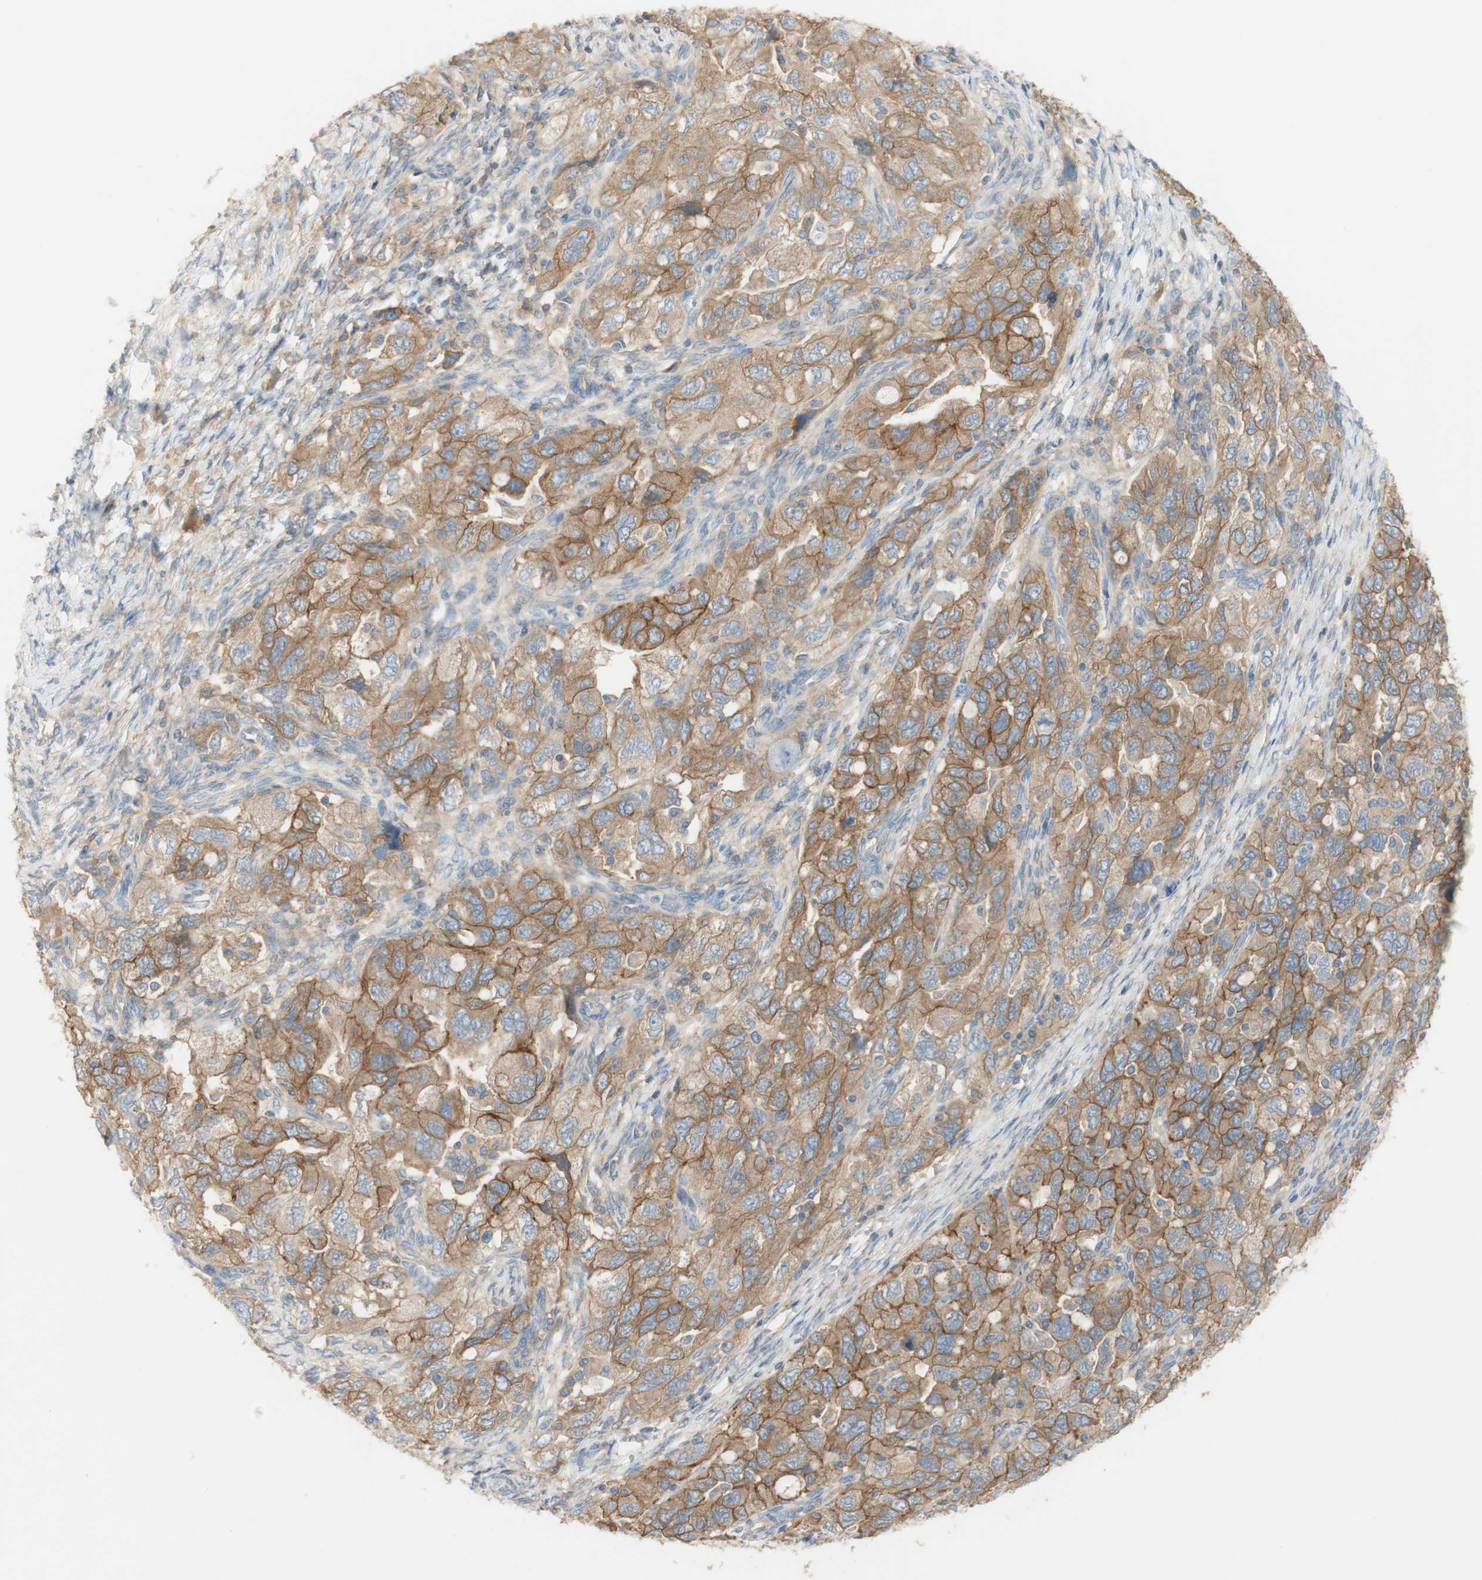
{"staining": {"intensity": "moderate", "quantity": ">75%", "location": "cytoplasmic/membranous"}, "tissue": "ovarian cancer", "cell_type": "Tumor cells", "image_type": "cancer", "snomed": [{"axis": "morphology", "description": "Carcinoma, NOS"}, {"axis": "morphology", "description": "Cystadenocarcinoma, serous, NOS"}, {"axis": "topography", "description": "Ovary"}], "caption": "Immunohistochemical staining of ovarian cancer (carcinoma) reveals medium levels of moderate cytoplasmic/membranous staining in about >75% of tumor cells.", "gene": "ATP2B1", "patient": {"sex": "female", "age": 69}}